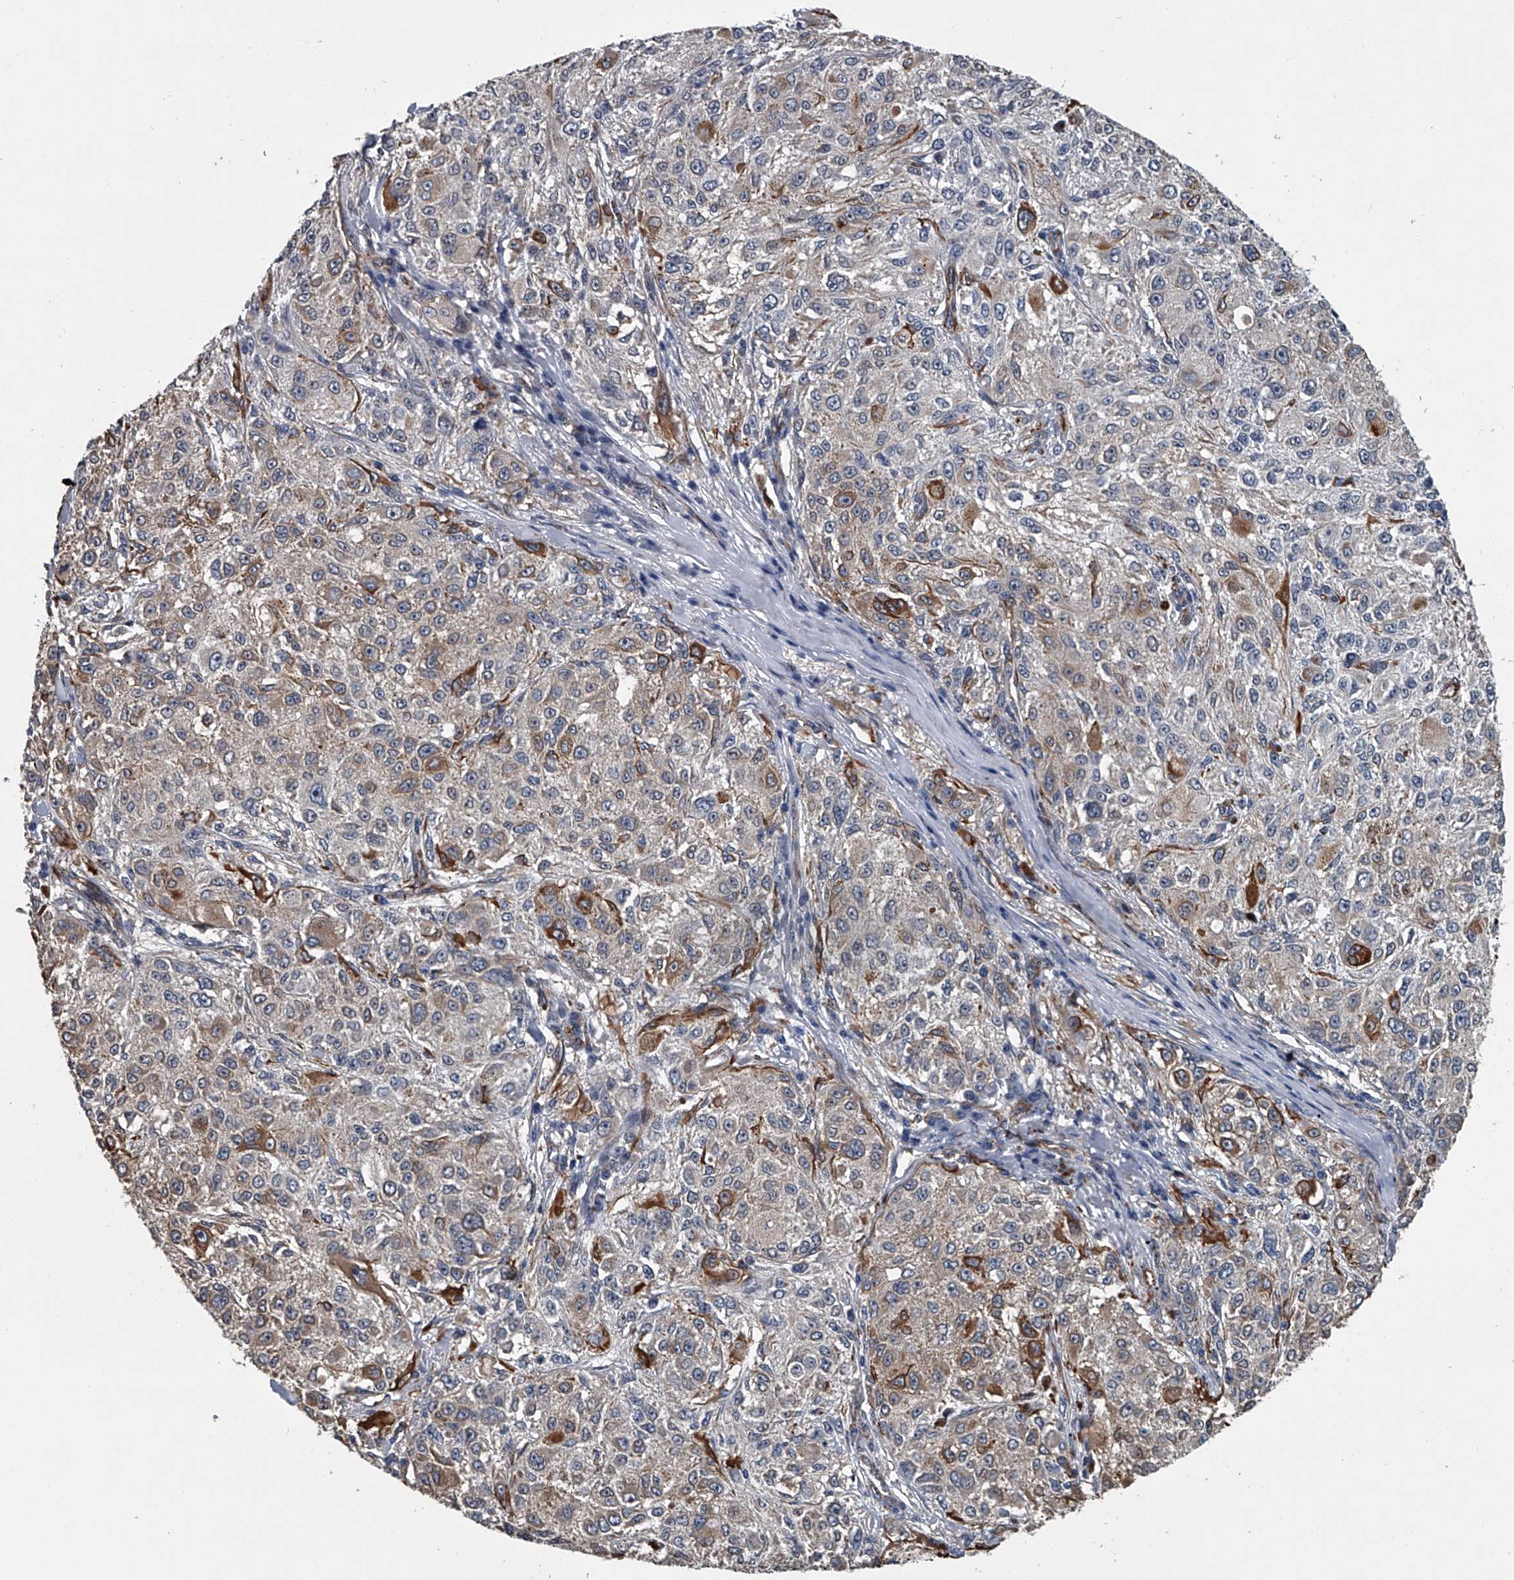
{"staining": {"intensity": "weak", "quantity": "<25%", "location": "cytoplasmic/membranous"}, "tissue": "melanoma", "cell_type": "Tumor cells", "image_type": "cancer", "snomed": [{"axis": "morphology", "description": "Necrosis, NOS"}, {"axis": "morphology", "description": "Malignant melanoma, NOS"}, {"axis": "topography", "description": "Skin"}], "caption": "IHC micrograph of human malignant melanoma stained for a protein (brown), which displays no staining in tumor cells. Brightfield microscopy of immunohistochemistry (IHC) stained with DAB (3,3'-diaminobenzidine) (brown) and hematoxylin (blue), captured at high magnification.", "gene": "LDLRAD2", "patient": {"sex": "female", "age": 87}}